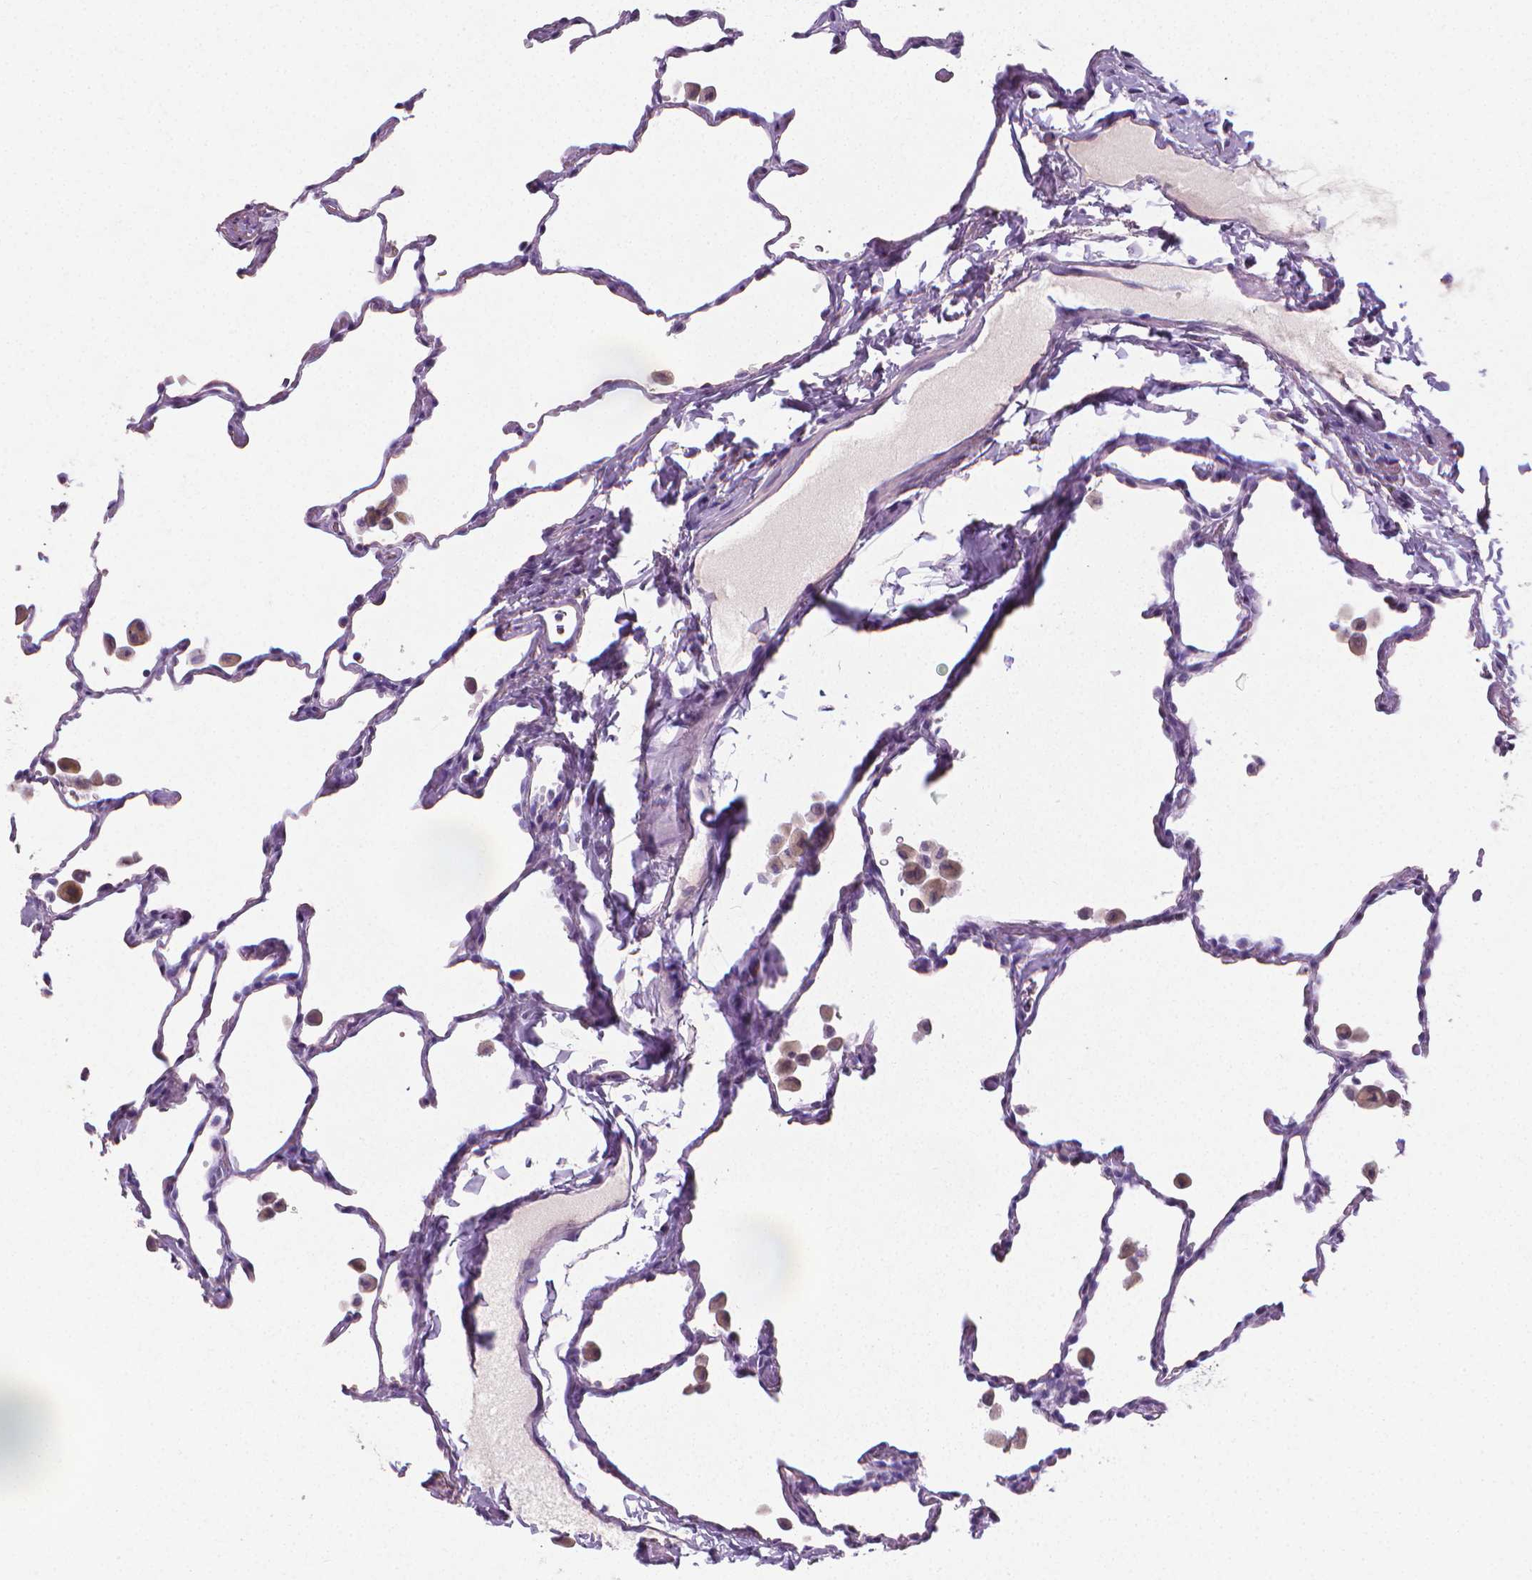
{"staining": {"intensity": "negative", "quantity": "none", "location": "none"}, "tissue": "lung", "cell_type": "Alveolar cells", "image_type": "normal", "snomed": [{"axis": "morphology", "description": "Normal tissue, NOS"}, {"axis": "topography", "description": "Lung"}], "caption": "IHC photomicrograph of unremarkable human lung stained for a protein (brown), which shows no expression in alveolar cells. Brightfield microscopy of immunohistochemistry stained with DAB (brown) and hematoxylin (blue), captured at high magnification.", "gene": "XPNPEP2", "patient": {"sex": "female", "age": 47}}